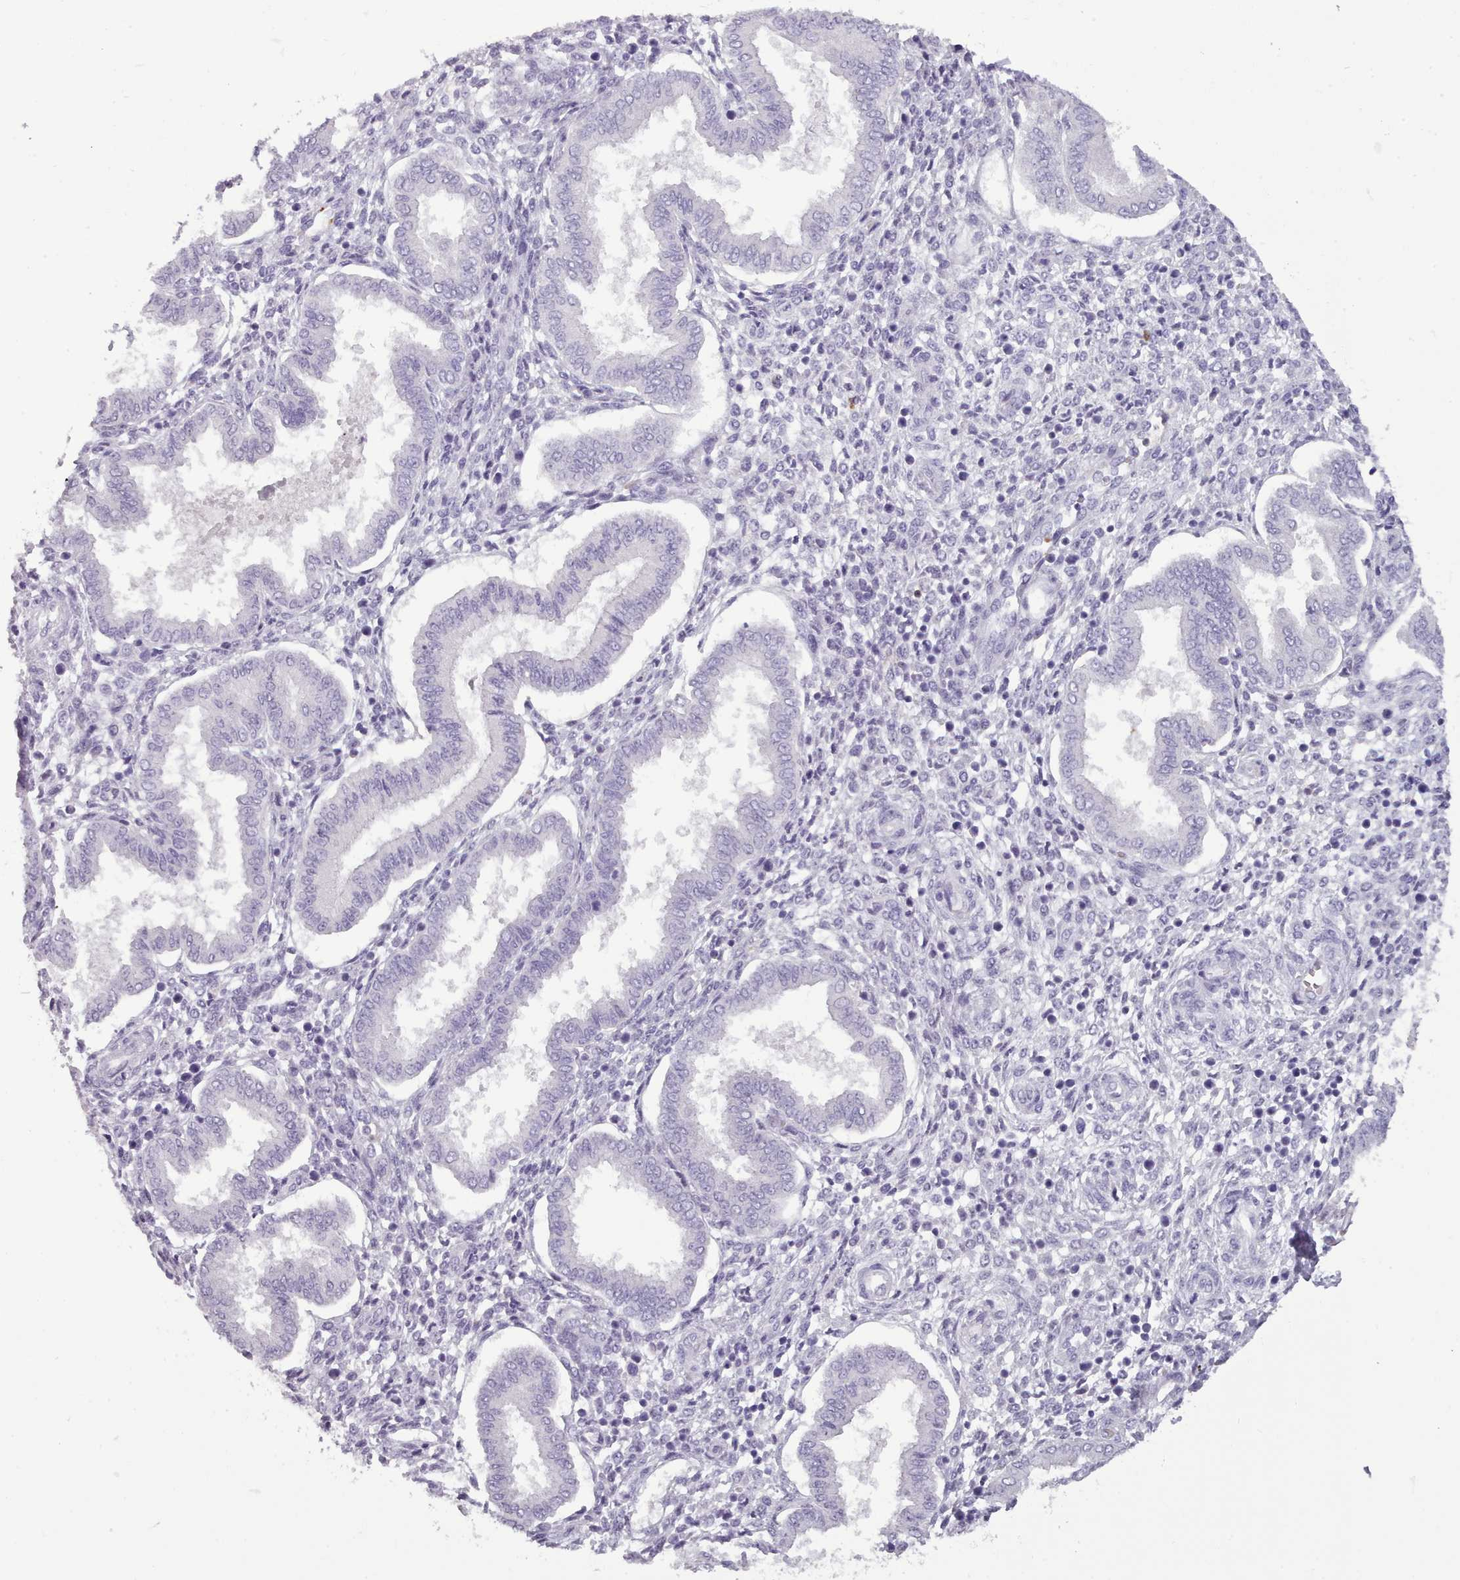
{"staining": {"intensity": "negative", "quantity": "none", "location": "none"}, "tissue": "endometrium", "cell_type": "Cells in endometrial stroma", "image_type": "normal", "snomed": [{"axis": "morphology", "description": "Normal tissue, NOS"}, {"axis": "topography", "description": "Endometrium"}], "caption": "Immunohistochemistry (IHC) histopathology image of benign human endometrium stained for a protein (brown), which demonstrates no staining in cells in endometrial stroma.", "gene": "NDST2", "patient": {"sex": "female", "age": 24}}